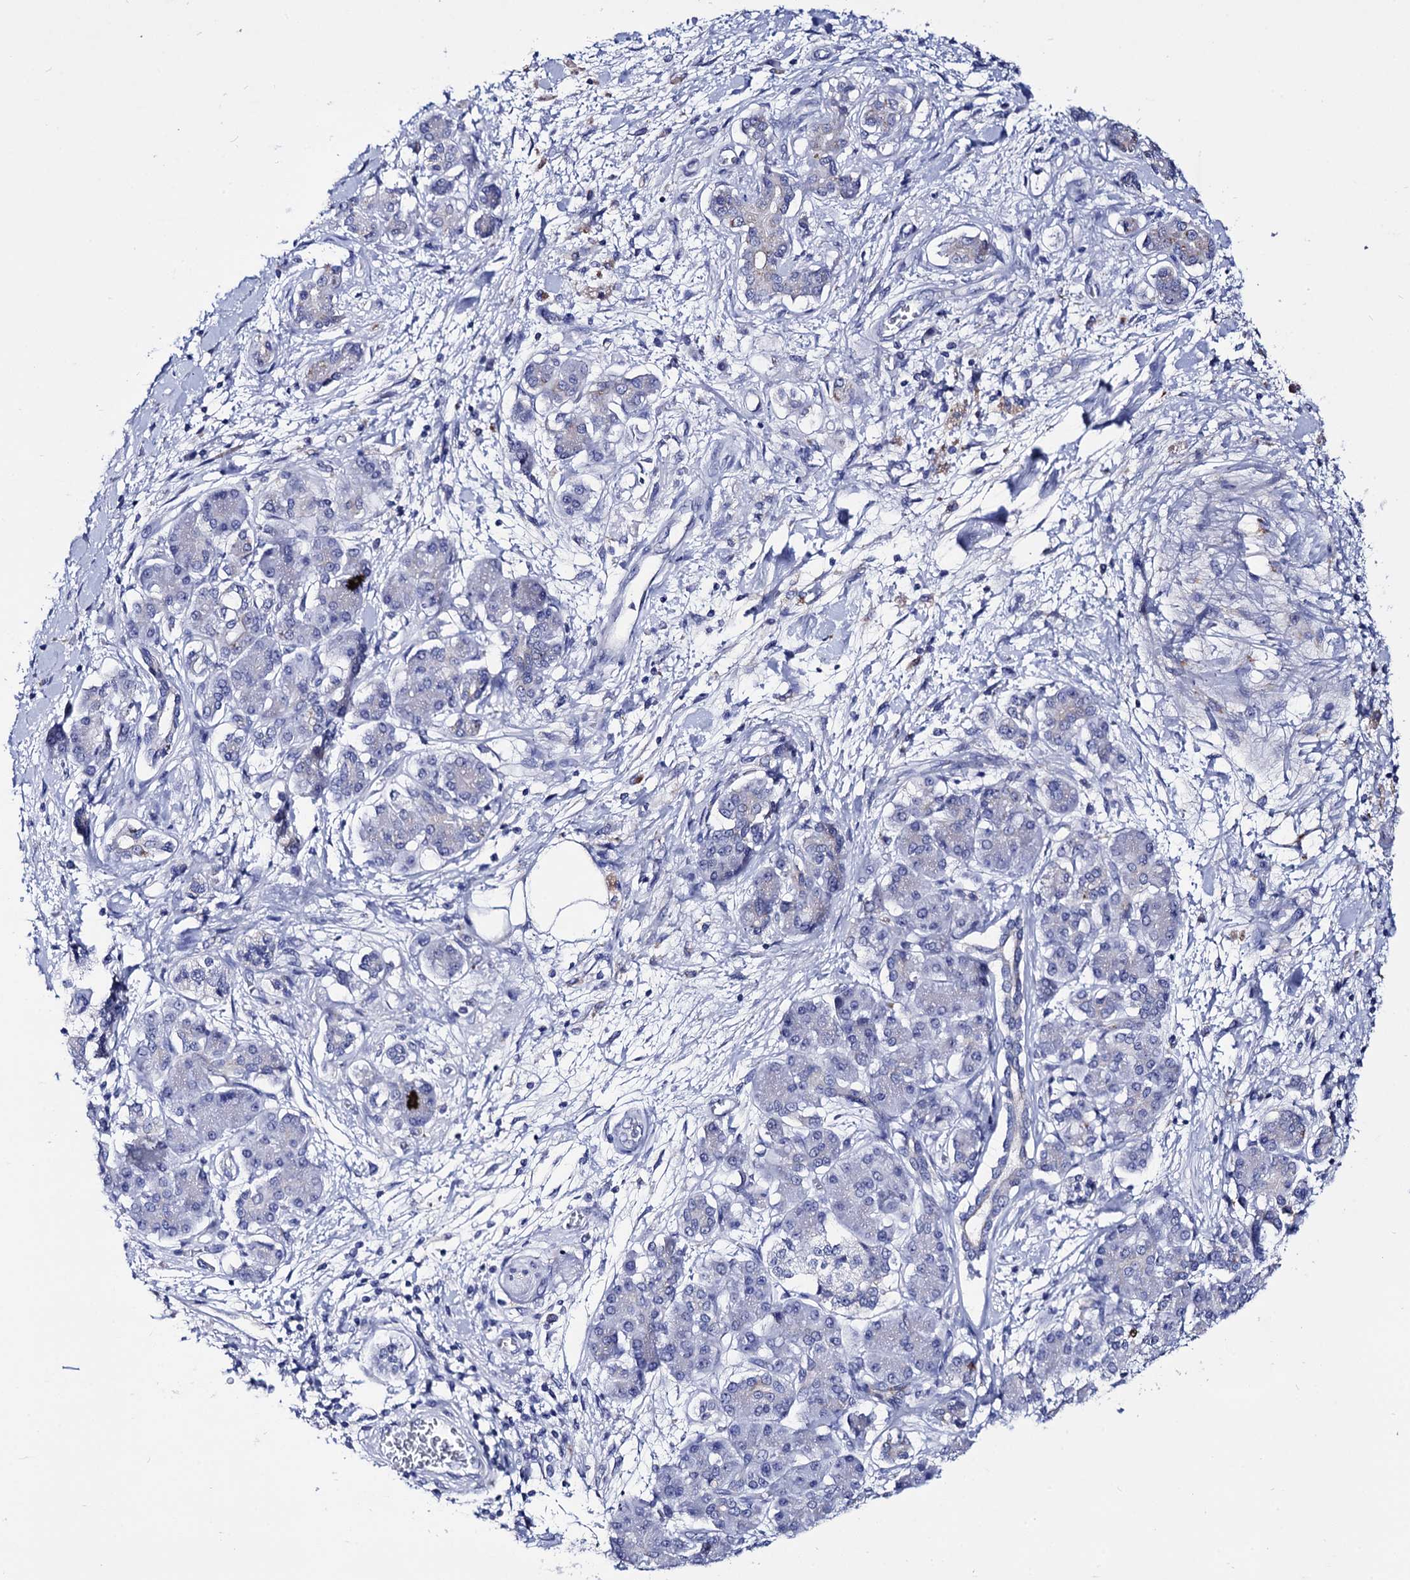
{"staining": {"intensity": "negative", "quantity": "none", "location": "none"}, "tissue": "pancreatic cancer", "cell_type": "Tumor cells", "image_type": "cancer", "snomed": [{"axis": "morphology", "description": "Adenocarcinoma, NOS"}, {"axis": "topography", "description": "Pancreas"}], "caption": "IHC of pancreatic cancer exhibits no staining in tumor cells.", "gene": "MICAL2", "patient": {"sex": "female", "age": 61}}